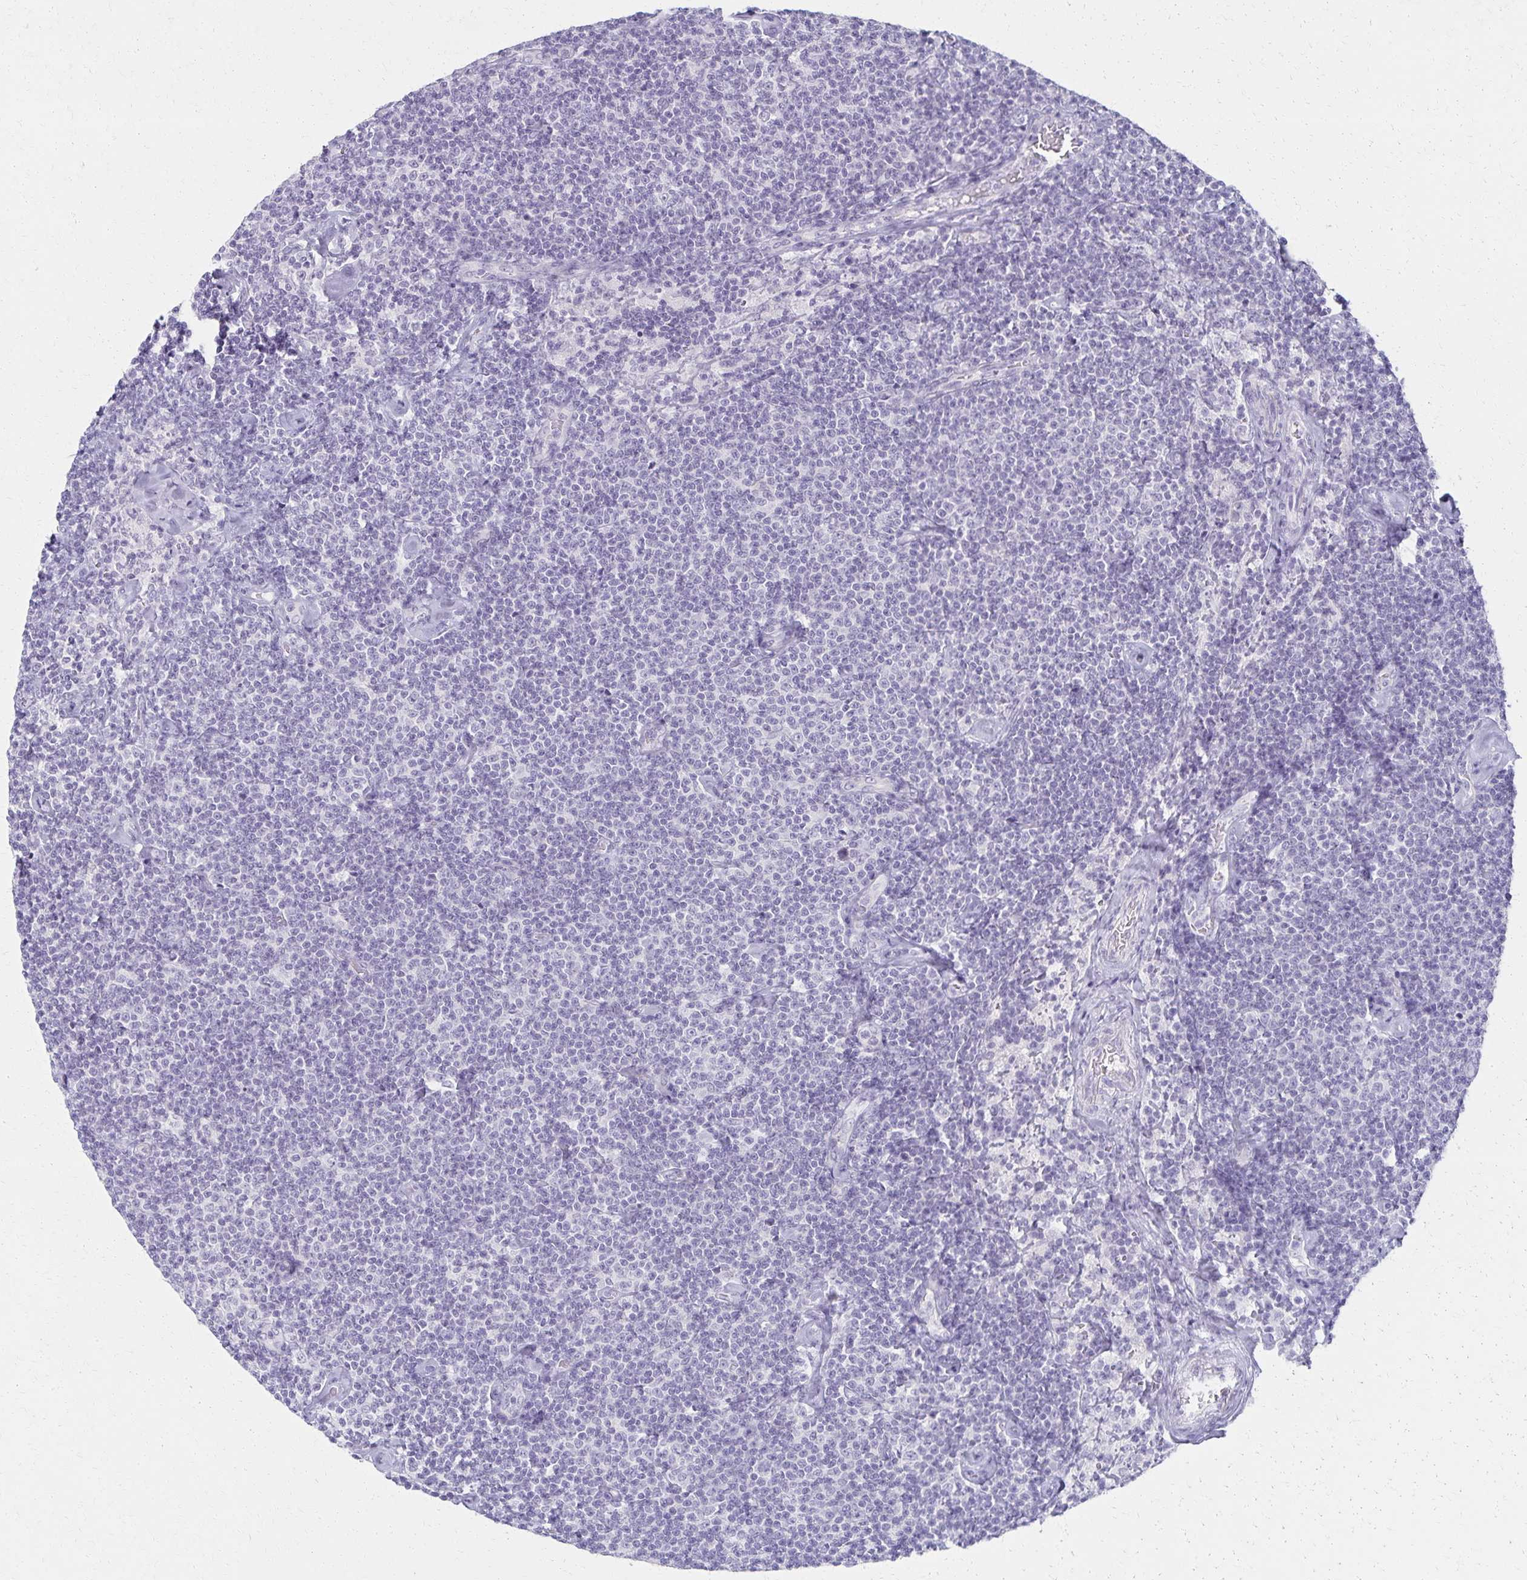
{"staining": {"intensity": "negative", "quantity": "none", "location": "none"}, "tissue": "lymphoma", "cell_type": "Tumor cells", "image_type": "cancer", "snomed": [{"axis": "morphology", "description": "Malignant lymphoma, non-Hodgkin's type, Low grade"}, {"axis": "topography", "description": "Lymph node"}], "caption": "This is an IHC photomicrograph of human malignant lymphoma, non-Hodgkin's type (low-grade). There is no positivity in tumor cells.", "gene": "MORC4", "patient": {"sex": "male", "age": 81}}